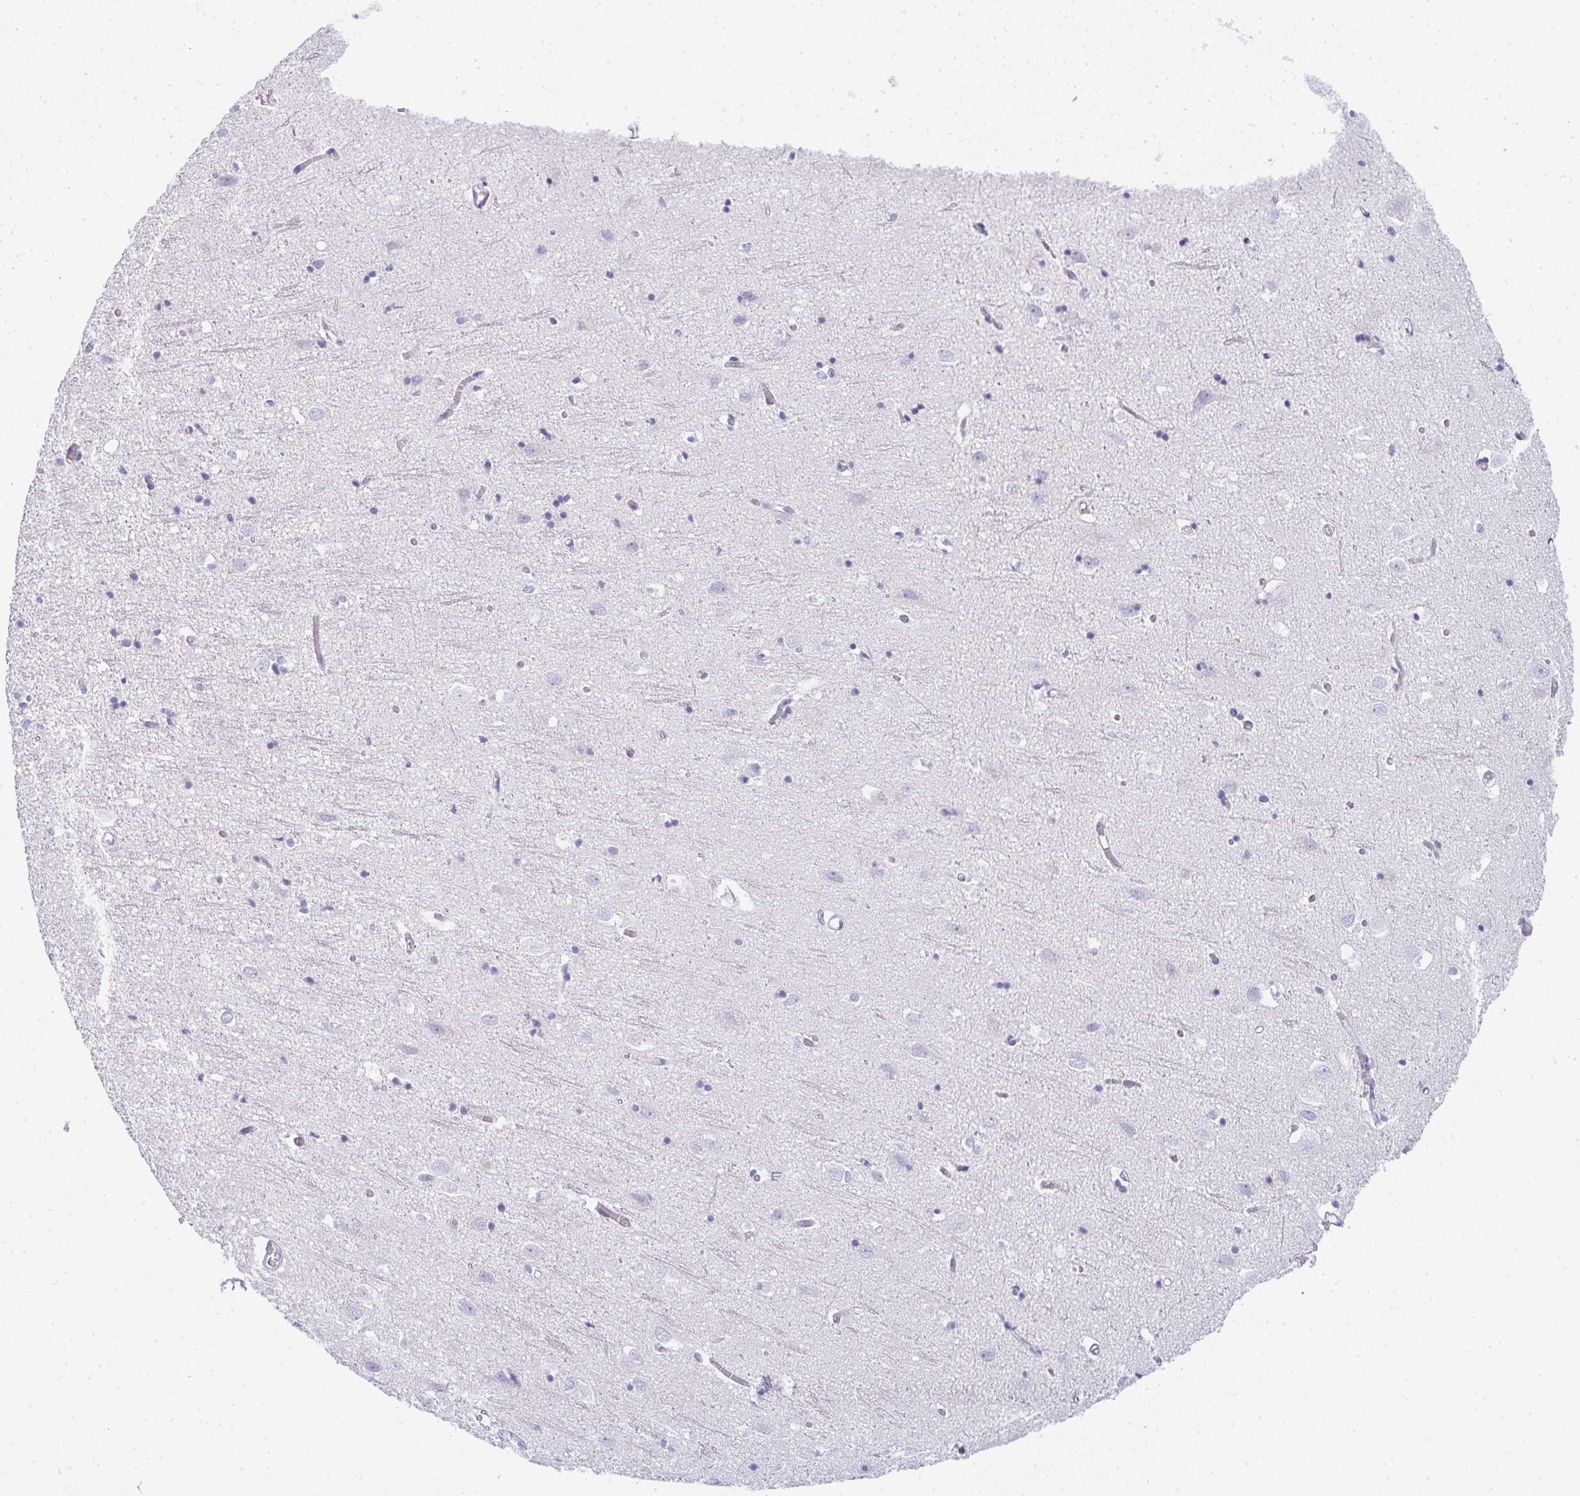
{"staining": {"intensity": "negative", "quantity": "none", "location": "none"}, "tissue": "cerebral cortex", "cell_type": "Endothelial cells", "image_type": "normal", "snomed": [{"axis": "morphology", "description": "Normal tissue, NOS"}, {"axis": "topography", "description": "Cerebral cortex"}], "caption": "Histopathology image shows no protein positivity in endothelial cells of benign cerebral cortex.", "gene": "PRND", "patient": {"sex": "male", "age": 70}}